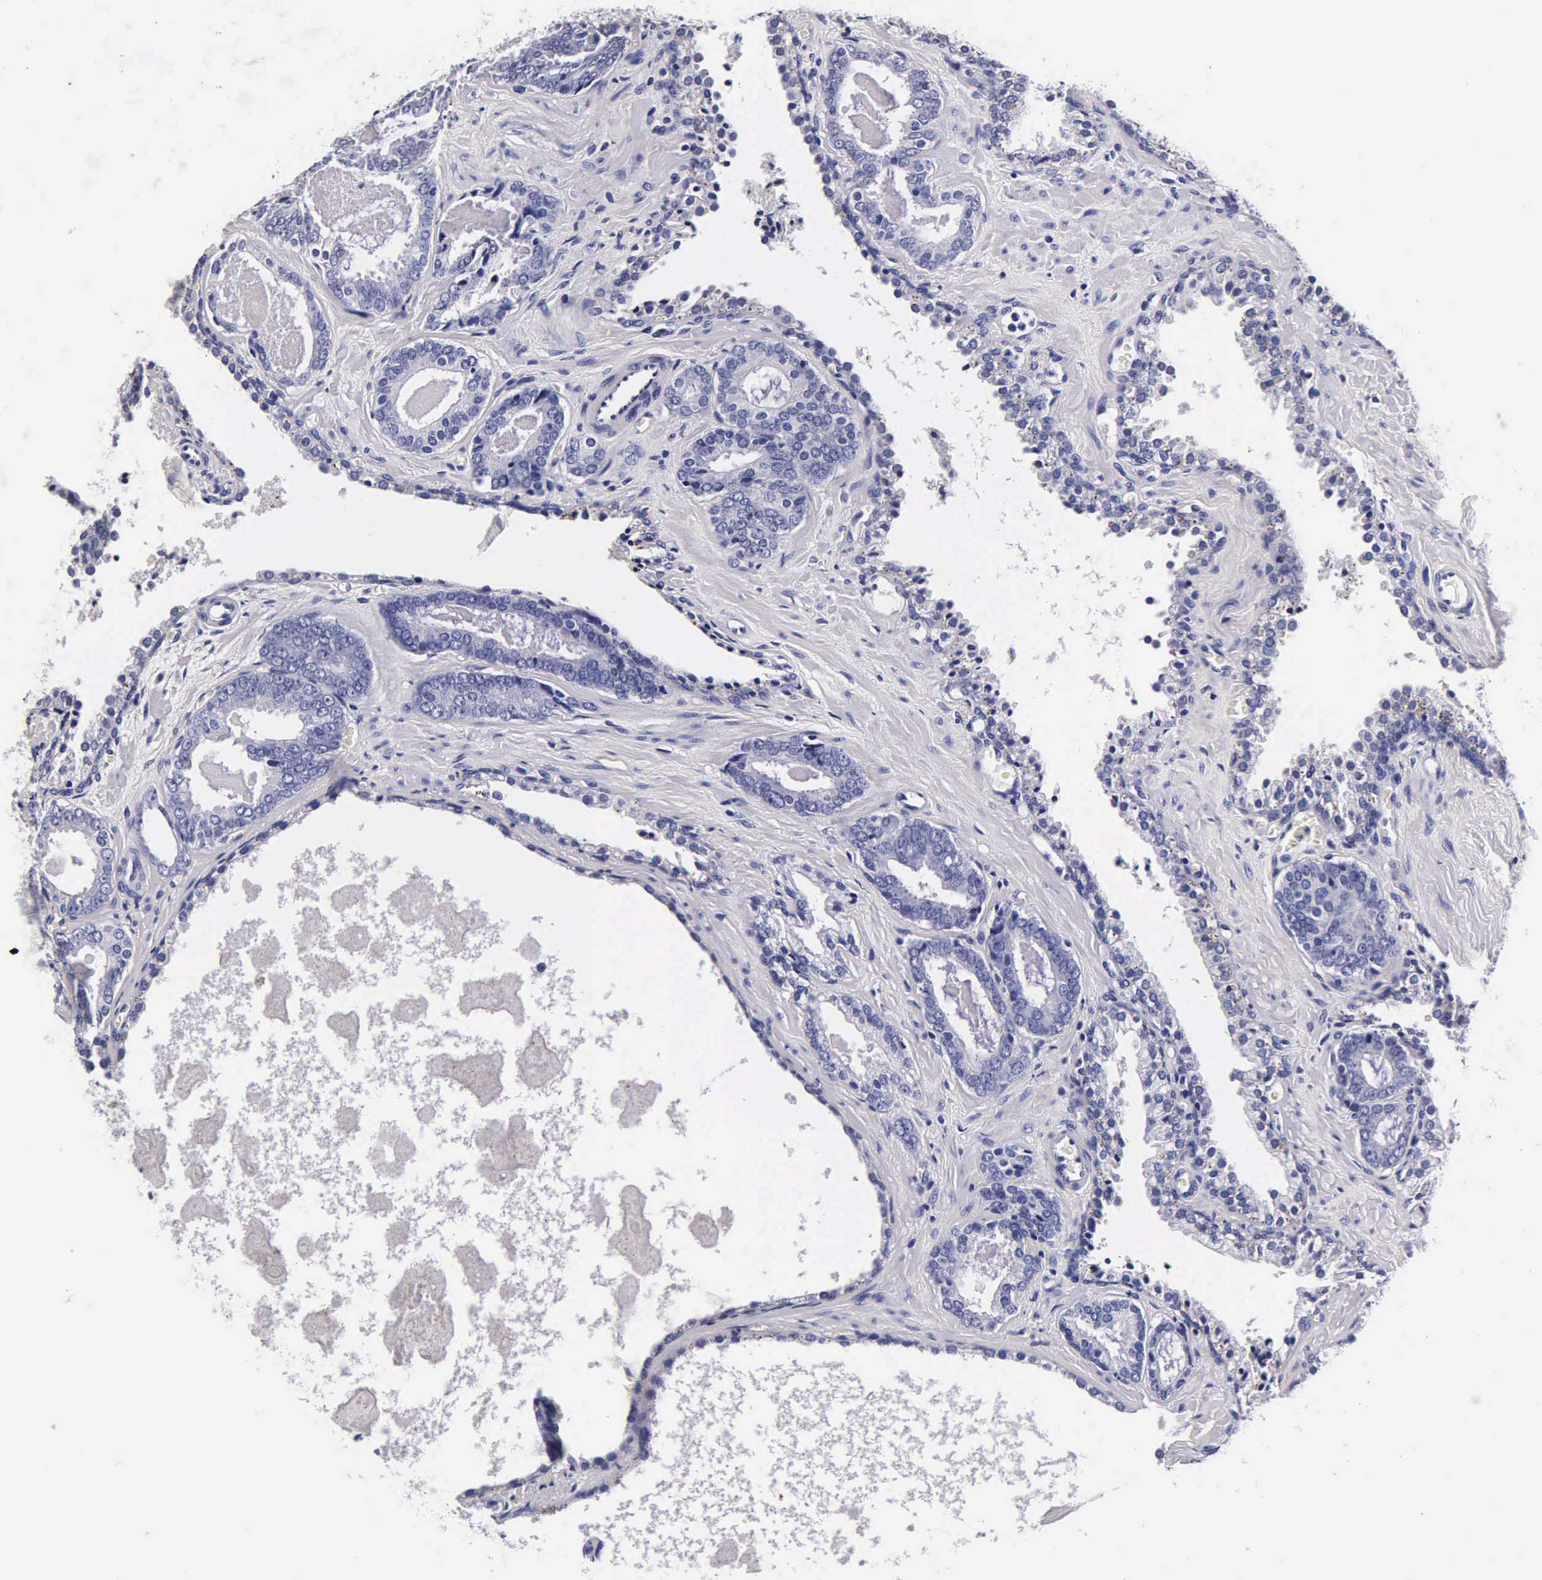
{"staining": {"intensity": "negative", "quantity": "none", "location": "none"}, "tissue": "prostate cancer", "cell_type": "Tumor cells", "image_type": "cancer", "snomed": [{"axis": "morphology", "description": "Adenocarcinoma, Medium grade"}, {"axis": "topography", "description": "Prostate"}], "caption": "A high-resolution histopathology image shows immunohistochemistry (IHC) staining of prostate cancer, which displays no significant expression in tumor cells.", "gene": "IAPP", "patient": {"sex": "male", "age": 64}}